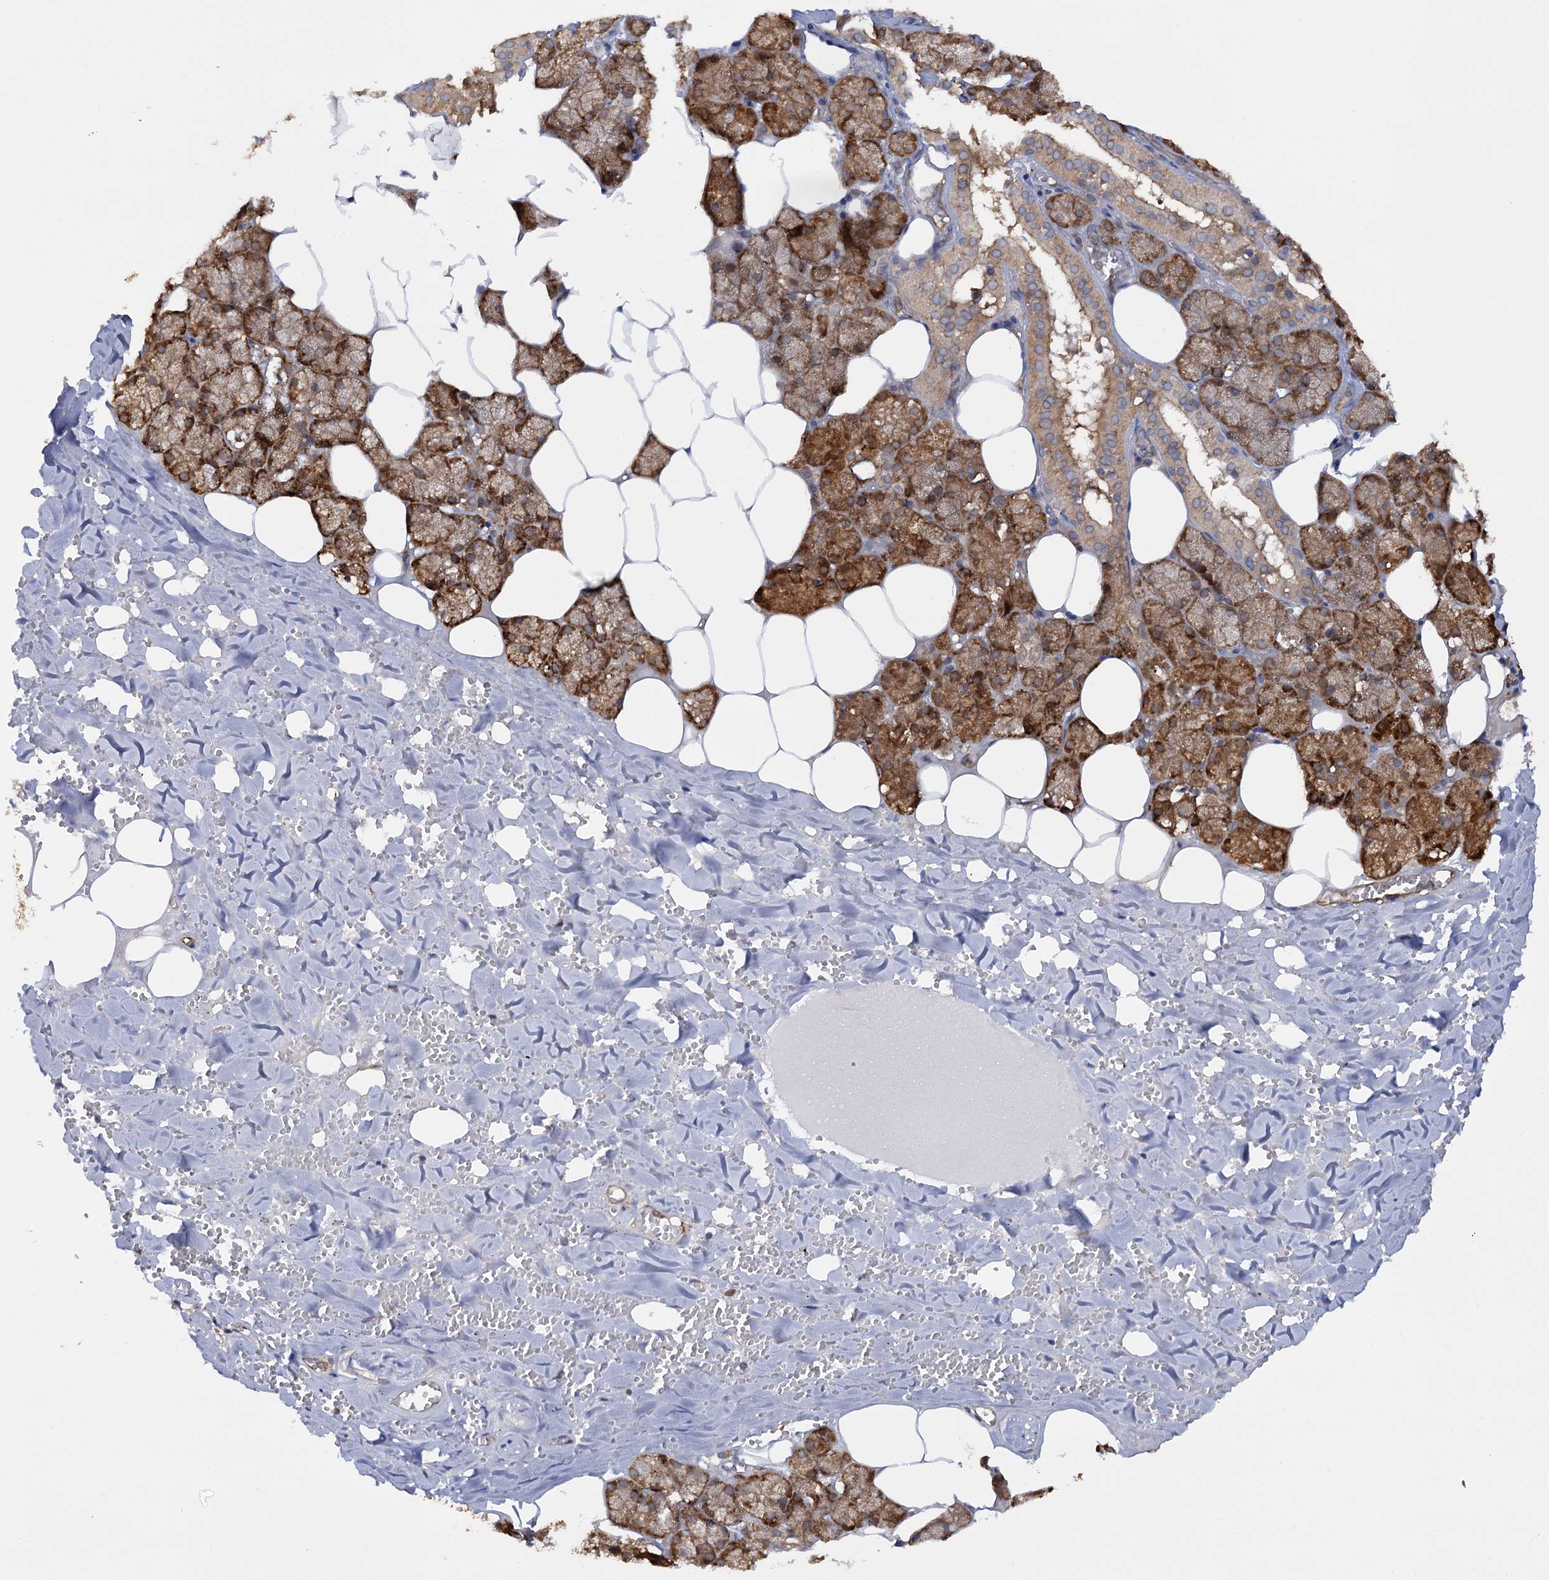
{"staining": {"intensity": "strong", "quantity": ">75%", "location": "cytoplasmic/membranous"}, "tissue": "salivary gland", "cell_type": "Glandular cells", "image_type": "normal", "snomed": [{"axis": "morphology", "description": "Normal tissue, NOS"}, {"axis": "topography", "description": "Salivary gland"}], "caption": "Human salivary gland stained with a brown dye shows strong cytoplasmic/membranous positive staining in about >75% of glandular cells.", "gene": "ATP8B4", "patient": {"sex": "male", "age": 62}}